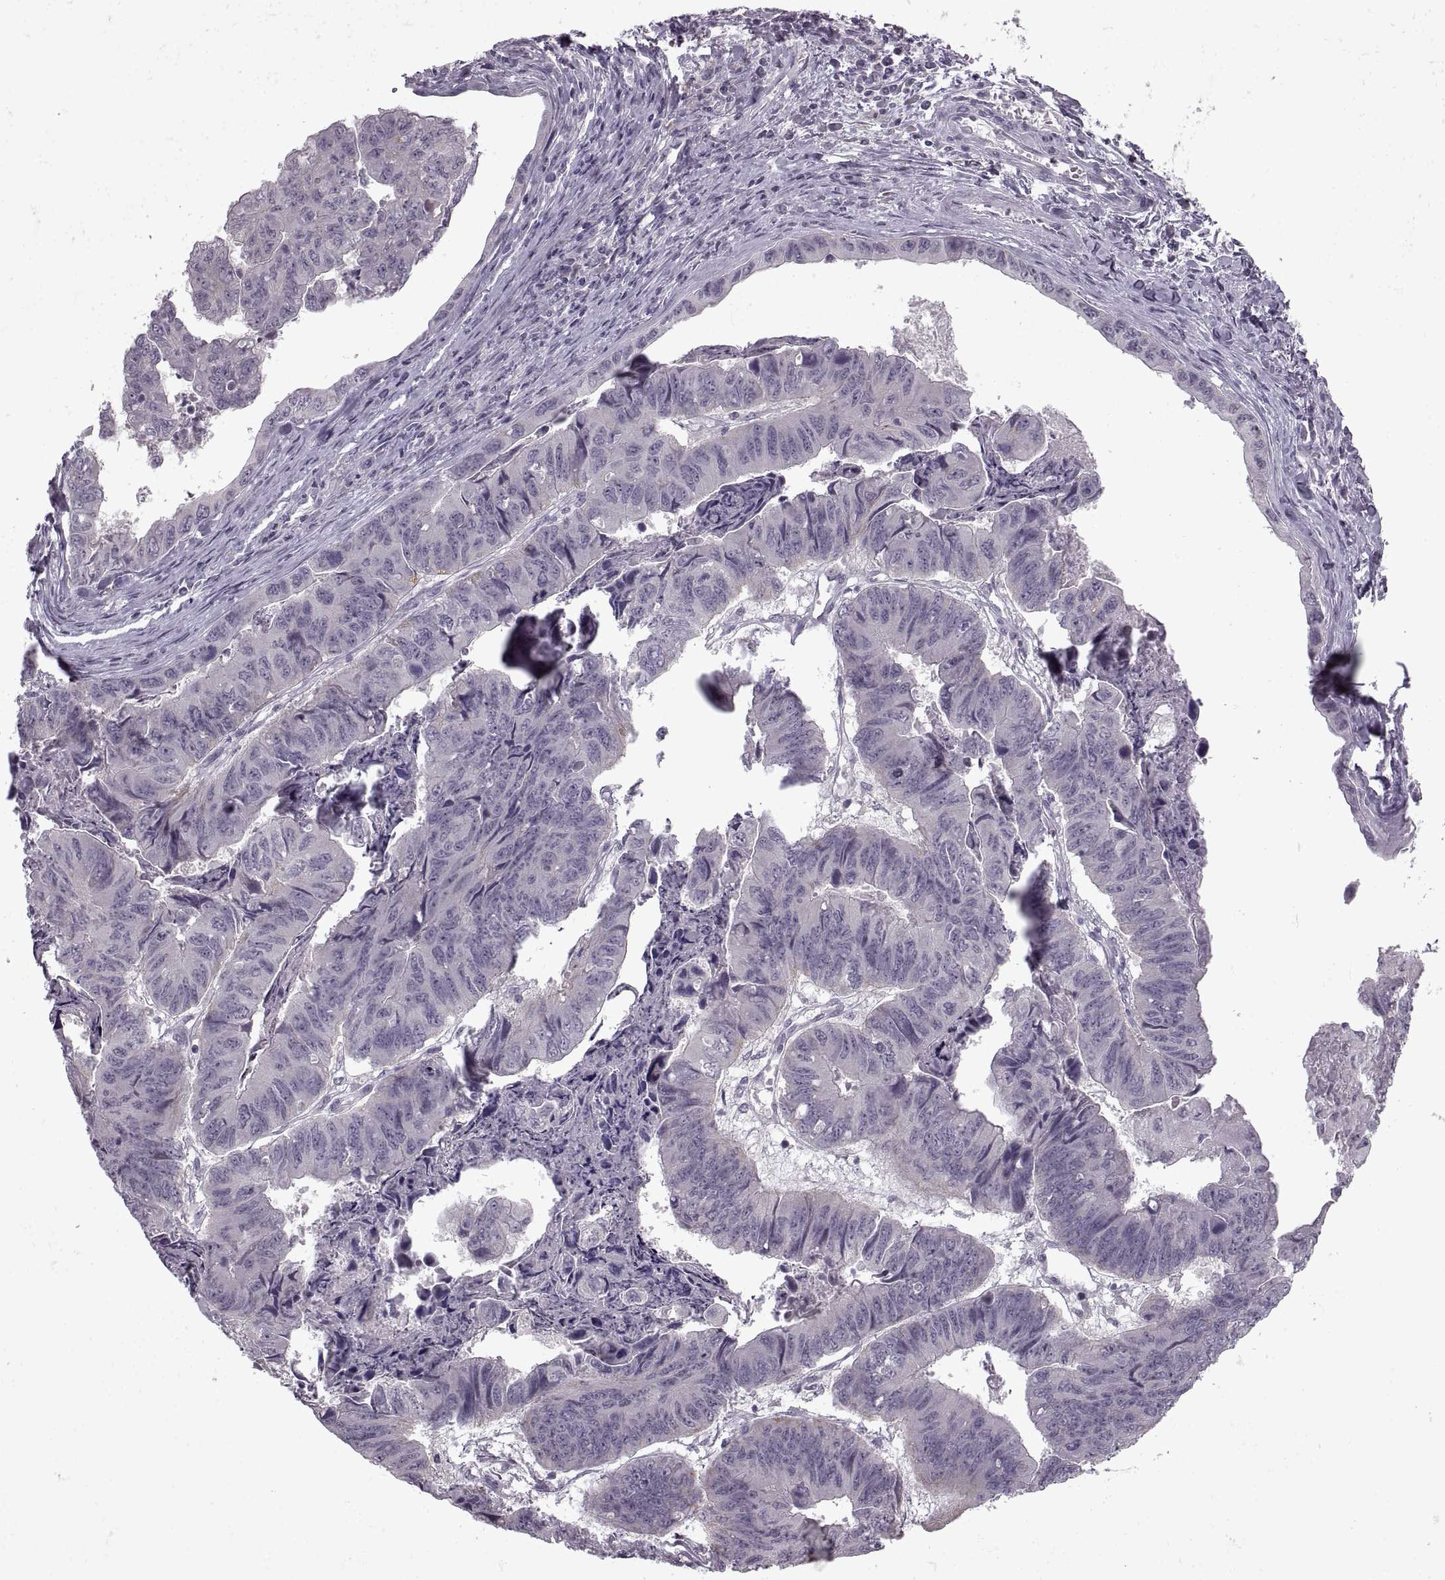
{"staining": {"intensity": "negative", "quantity": "none", "location": "none"}, "tissue": "stomach cancer", "cell_type": "Tumor cells", "image_type": "cancer", "snomed": [{"axis": "morphology", "description": "Adenocarcinoma, NOS"}, {"axis": "topography", "description": "Stomach, lower"}], "caption": "This is a micrograph of immunohistochemistry (IHC) staining of adenocarcinoma (stomach), which shows no expression in tumor cells.", "gene": "MGAT4D", "patient": {"sex": "male", "age": 77}}